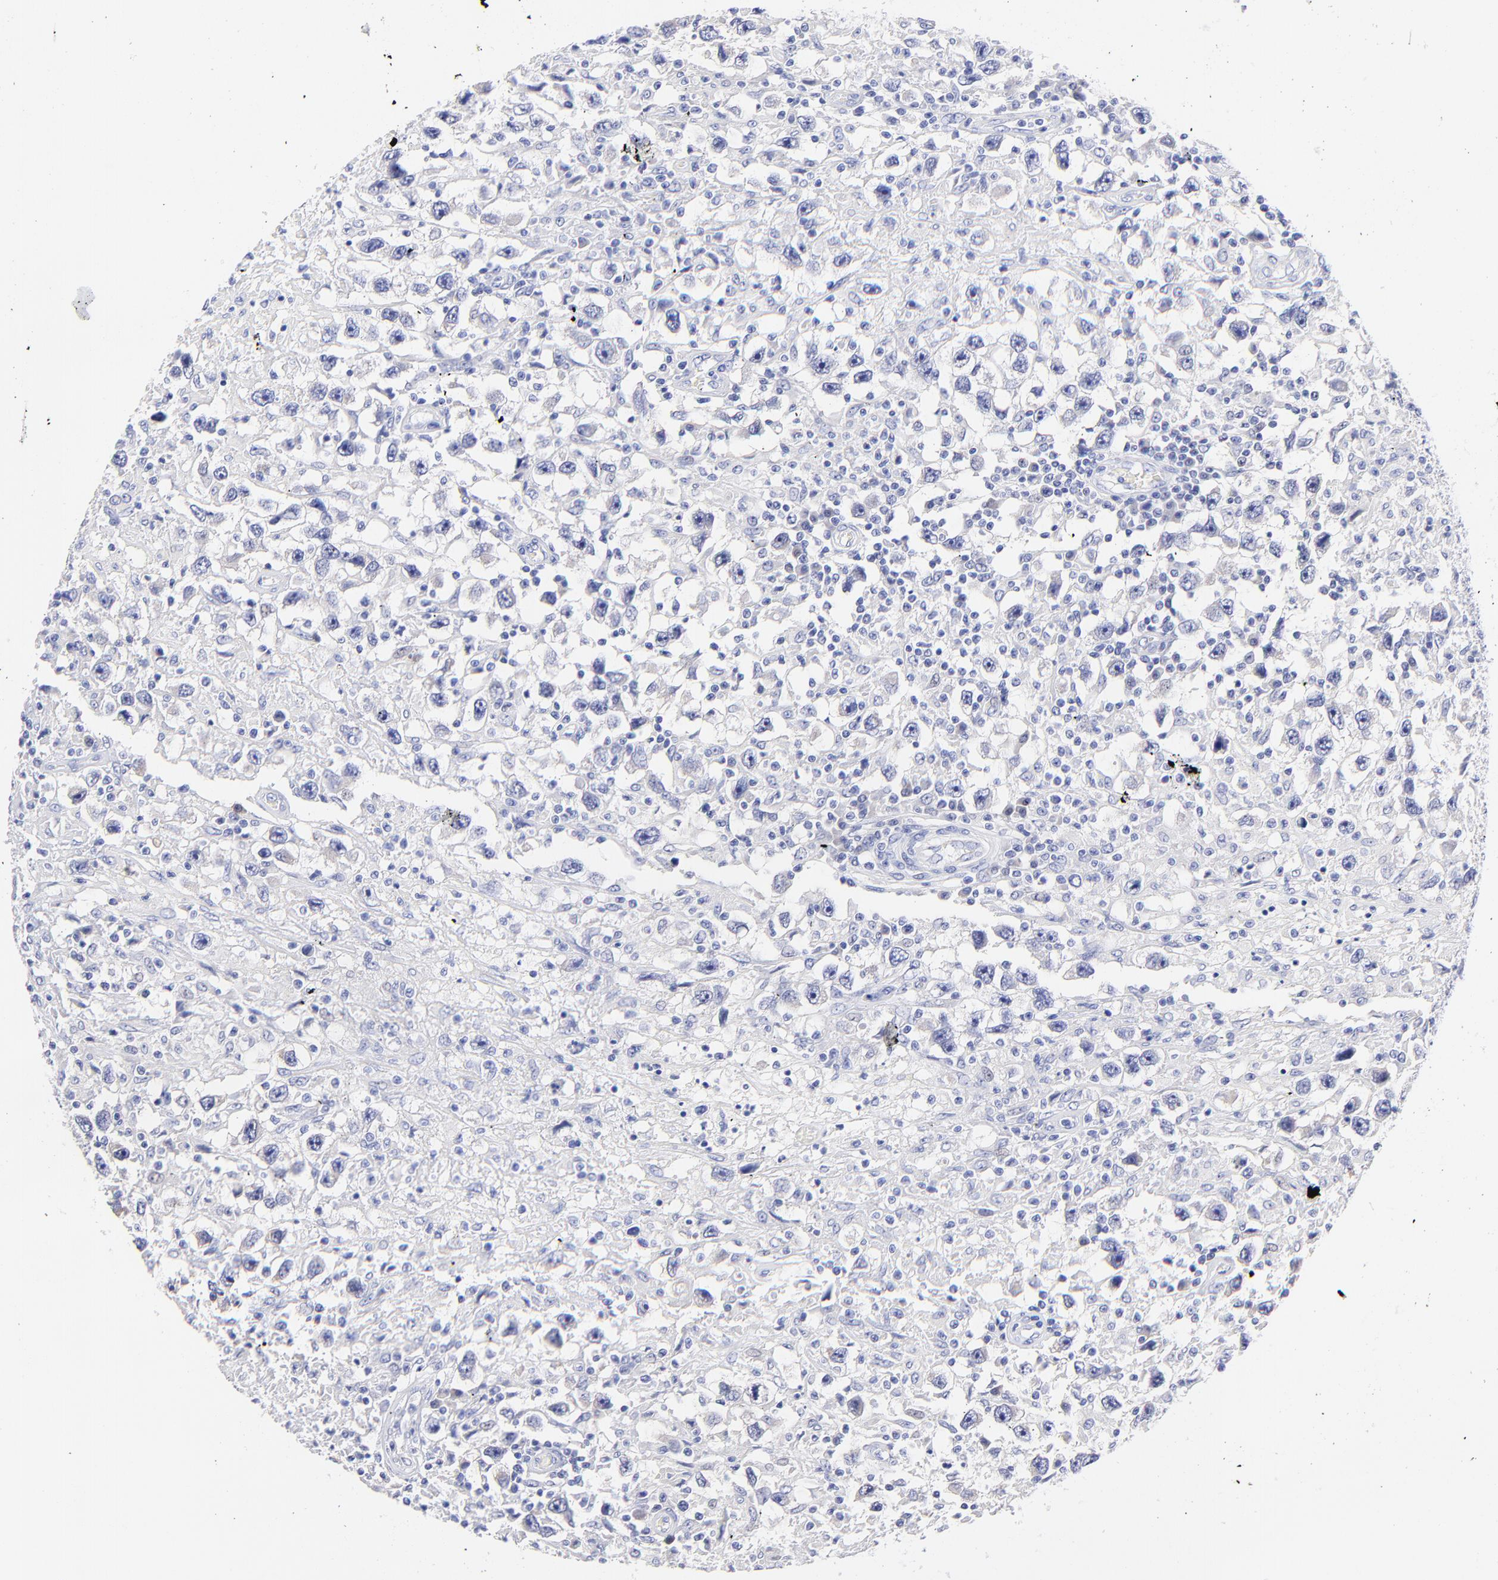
{"staining": {"intensity": "negative", "quantity": "none", "location": "none"}, "tissue": "testis cancer", "cell_type": "Tumor cells", "image_type": "cancer", "snomed": [{"axis": "morphology", "description": "Seminoma, NOS"}, {"axis": "topography", "description": "Testis"}], "caption": "DAB immunohistochemical staining of human testis cancer exhibits no significant positivity in tumor cells.", "gene": "RAB3A", "patient": {"sex": "male", "age": 34}}